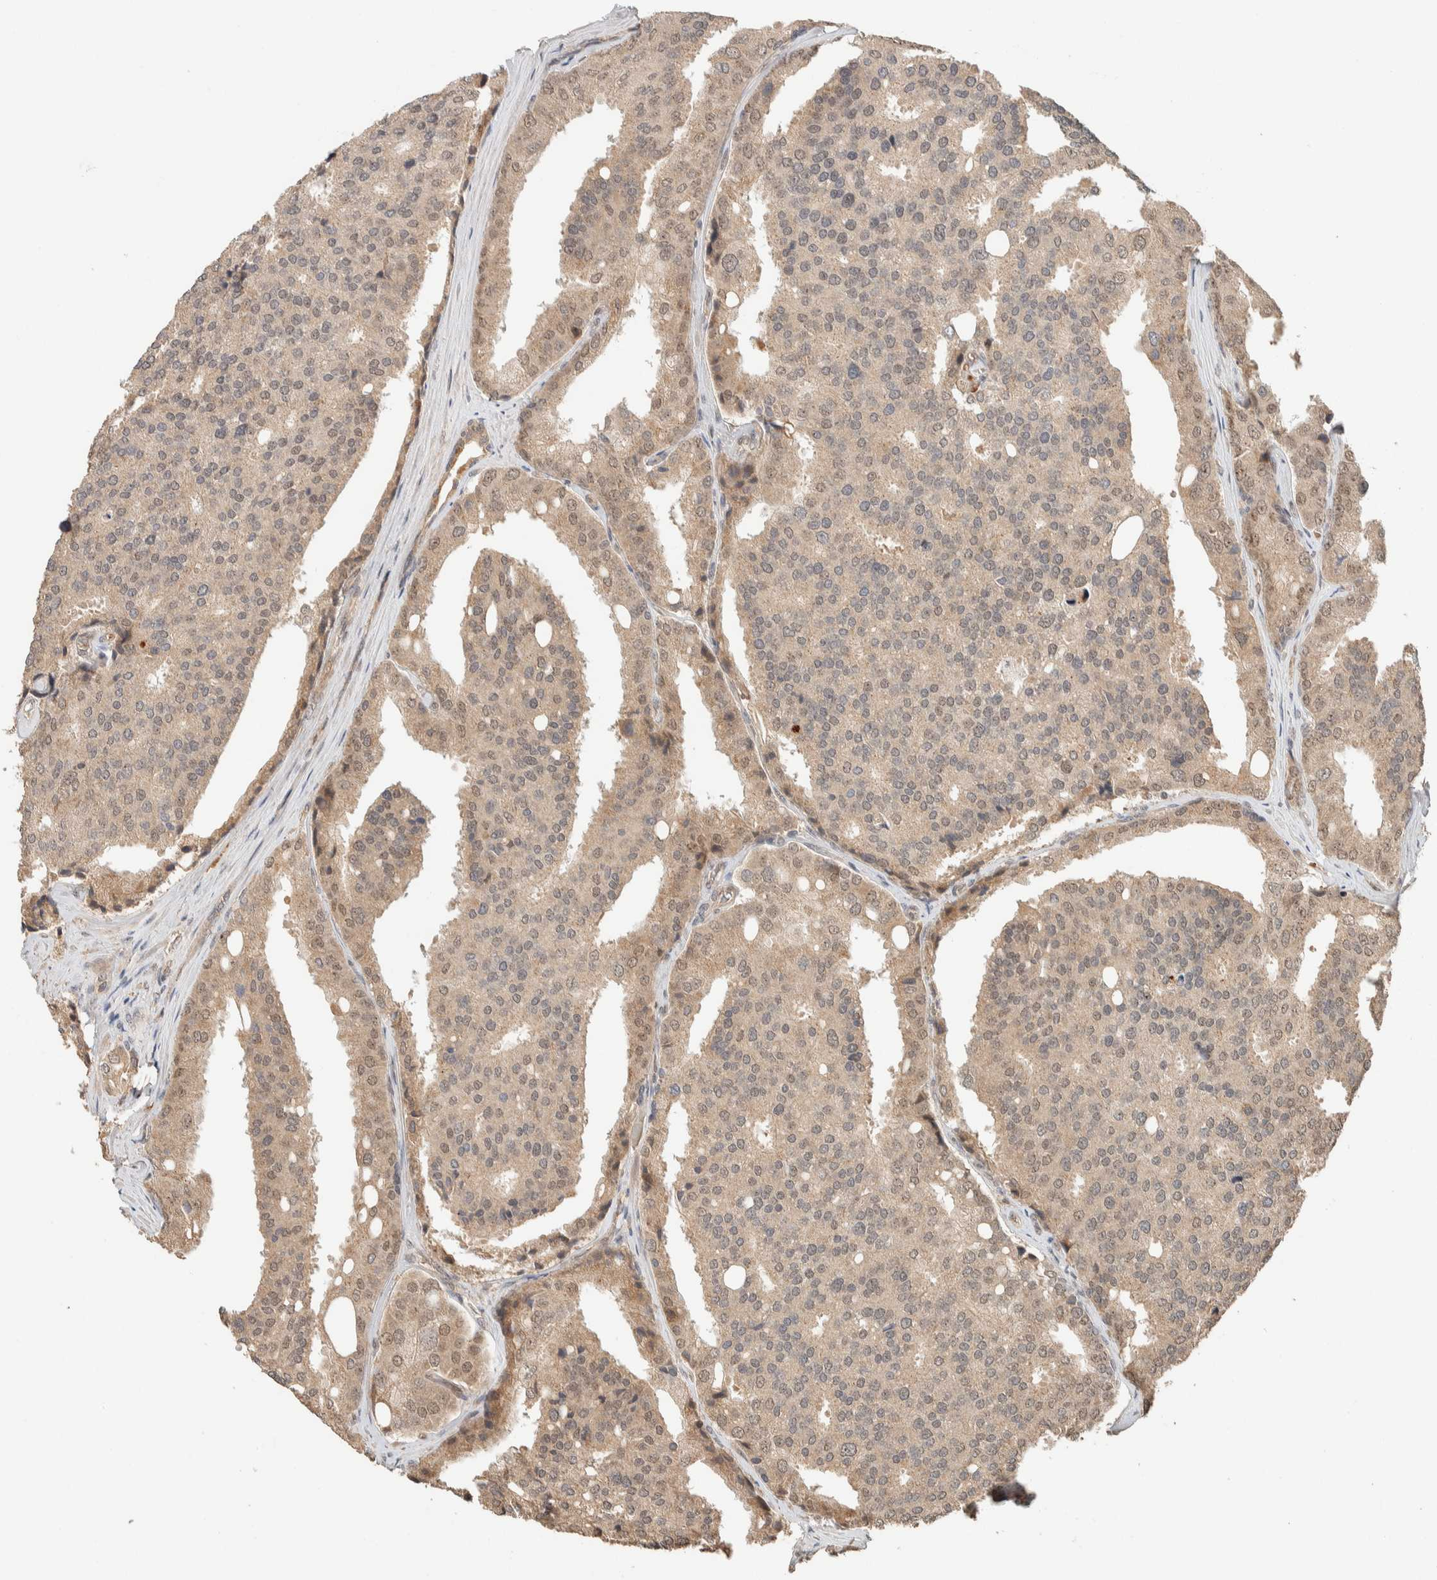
{"staining": {"intensity": "weak", "quantity": ">75%", "location": "cytoplasmic/membranous"}, "tissue": "prostate cancer", "cell_type": "Tumor cells", "image_type": "cancer", "snomed": [{"axis": "morphology", "description": "Adenocarcinoma, High grade"}, {"axis": "topography", "description": "Prostate"}], "caption": "A brown stain highlights weak cytoplasmic/membranous staining of a protein in human prostate cancer tumor cells.", "gene": "ZBTB2", "patient": {"sex": "male", "age": 50}}